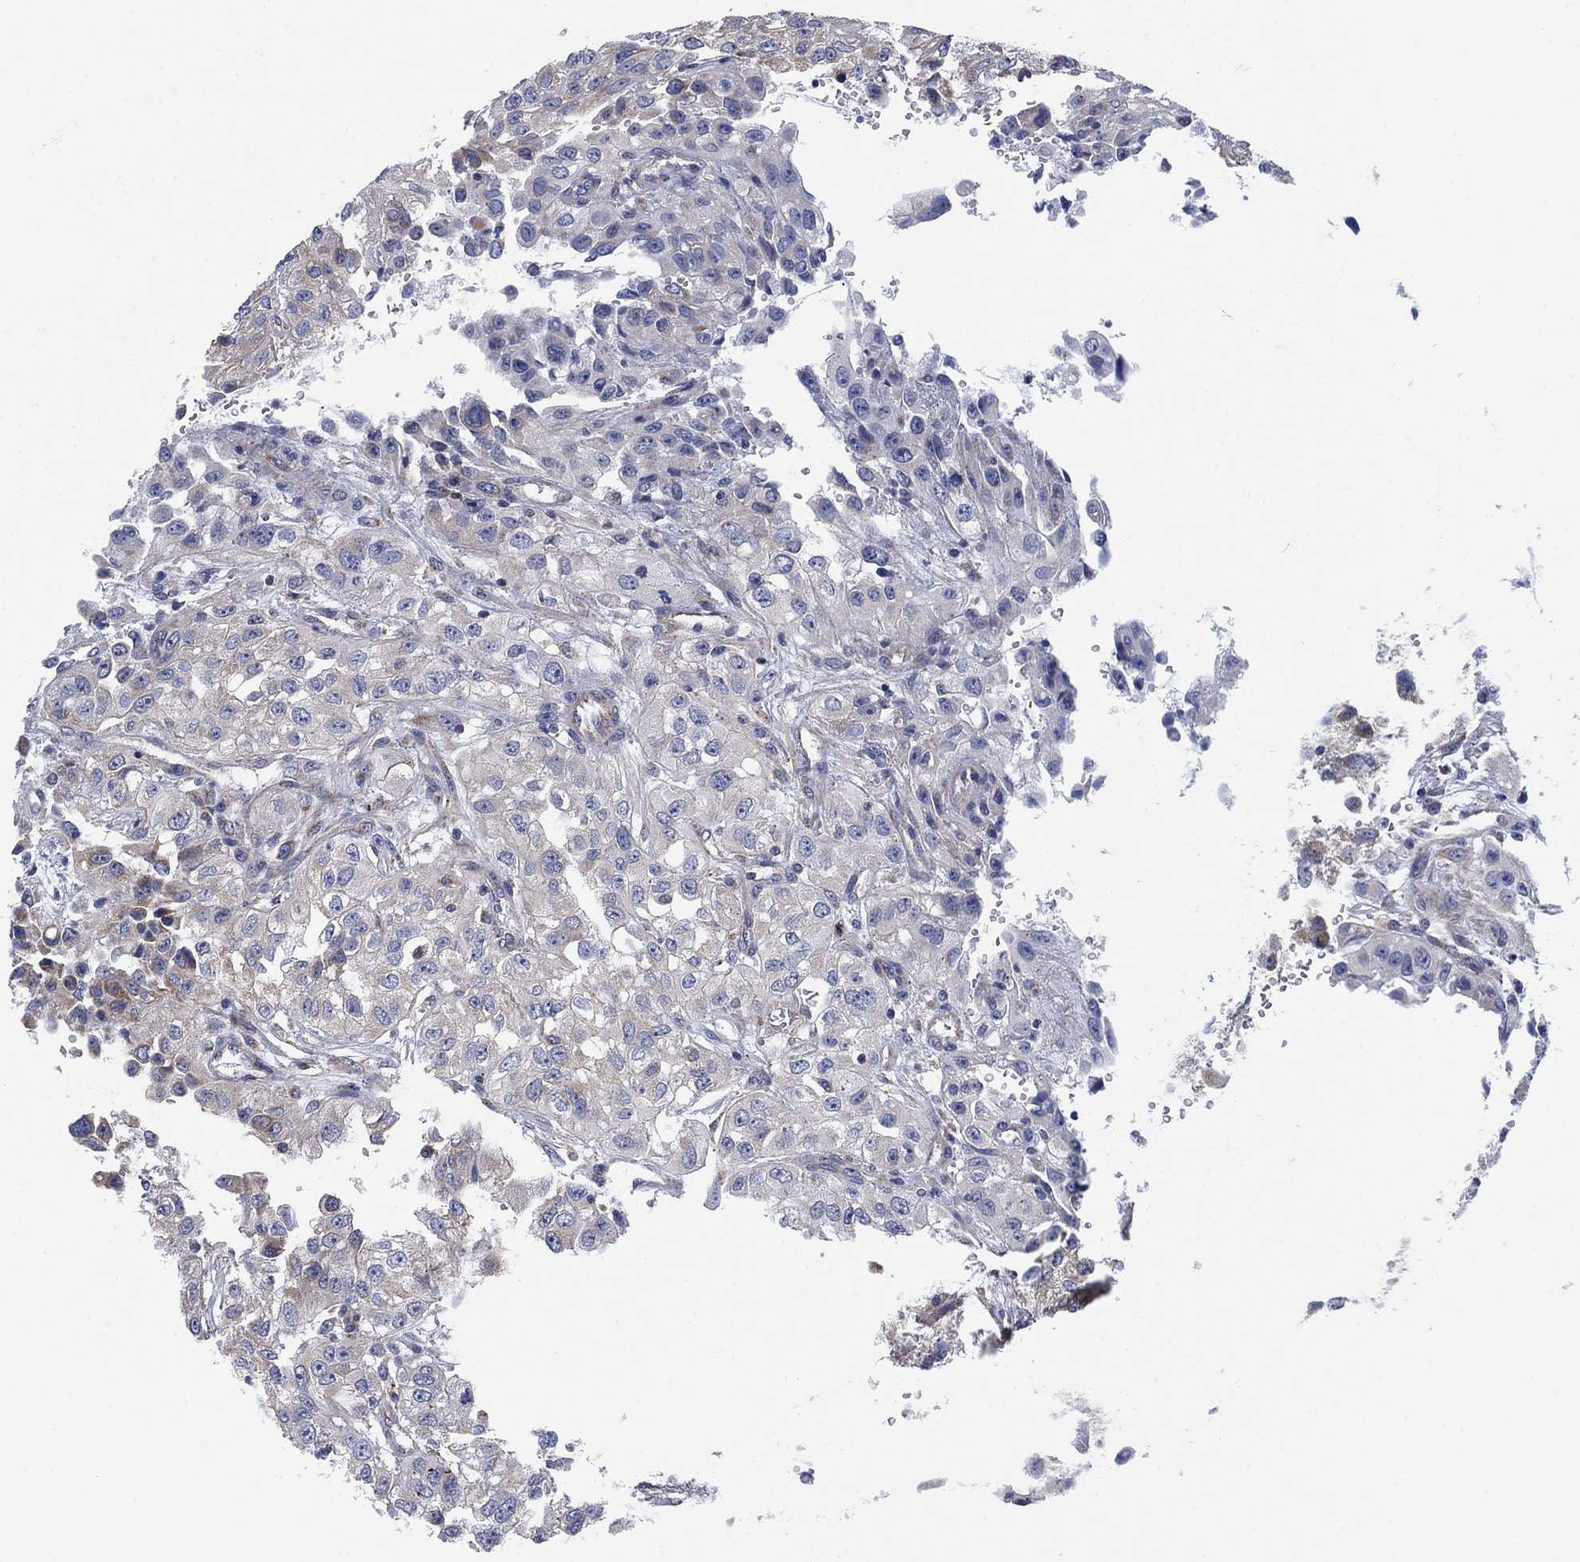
{"staining": {"intensity": "weak", "quantity": "<25%", "location": "cytoplasmic/membranous"}, "tissue": "renal cancer", "cell_type": "Tumor cells", "image_type": "cancer", "snomed": [{"axis": "morphology", "description": "Adenocarcinoma, NOS"}, {"axis": "topography", "description": "Kidney"}], "caption": "High magnification brightfield microscopy of renal adenocarcinoma stained with DAB (brown) and counterstained with hematoxylin (blue): tumor cells show no significant positivity. (Brightfield microscopy of DAB immunohistochemistry at high magnification).", "gene": "NACAD", "patient": {"sex": "male", "age": 64}}